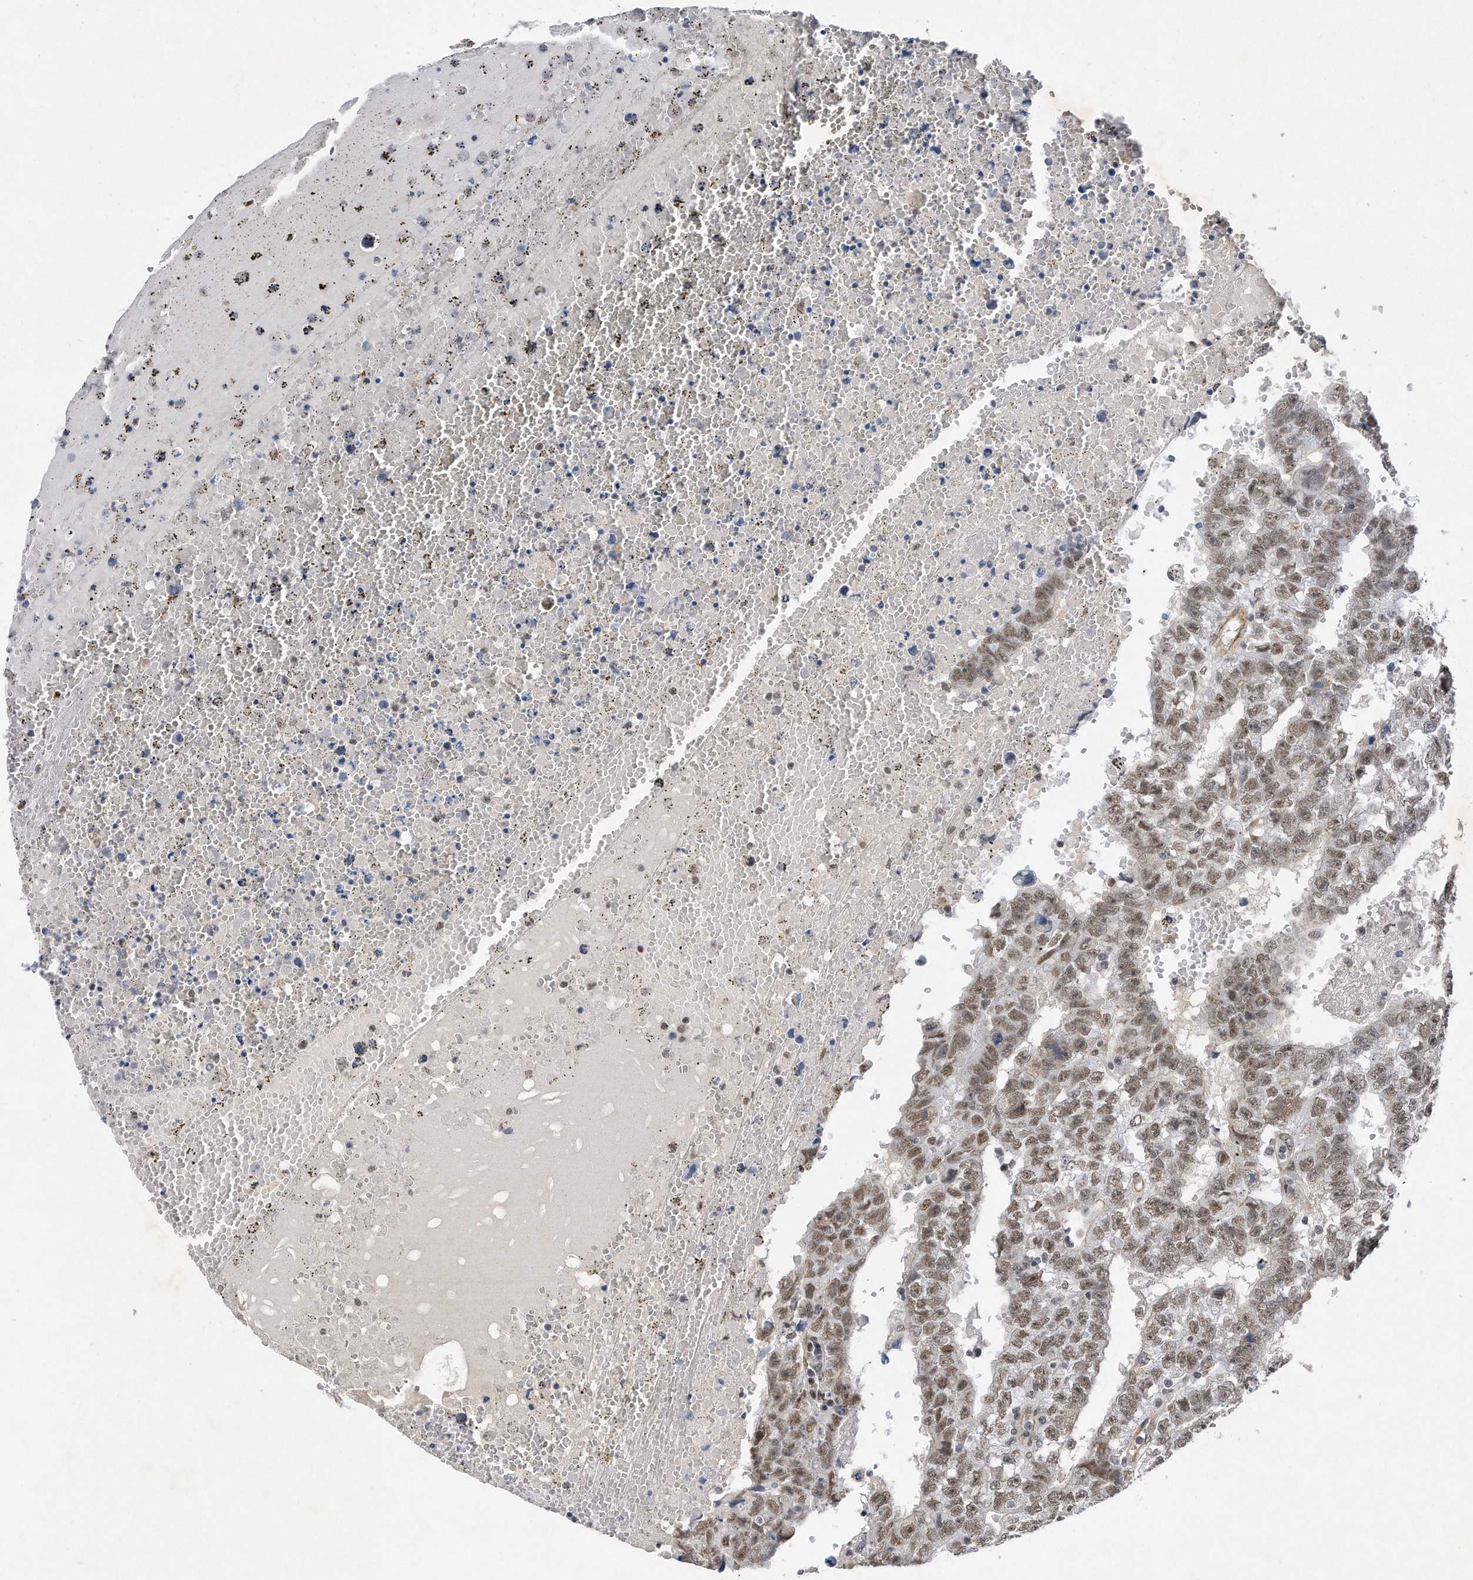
{"staining": {"intensity": "moderate", "quantity": "25%-75%", "location": "cytoplasmic/membranous,nuclear"}, "tissue": "testis cancer", "cell_type": "Tumor cells", "image_type": "cancer", "snomed": [{"axis": "morphology", "description": "Carcinoma, Embryonal, NOS"}, {"axis": "topography", "description": "Testis"}], "caption": "Embryonal carcinoma (testis) stained with a protein marker displays moderate staining in tumor cells.", "gene": "TP53INP1", "patient": {"sex": "male", "age": 25}}